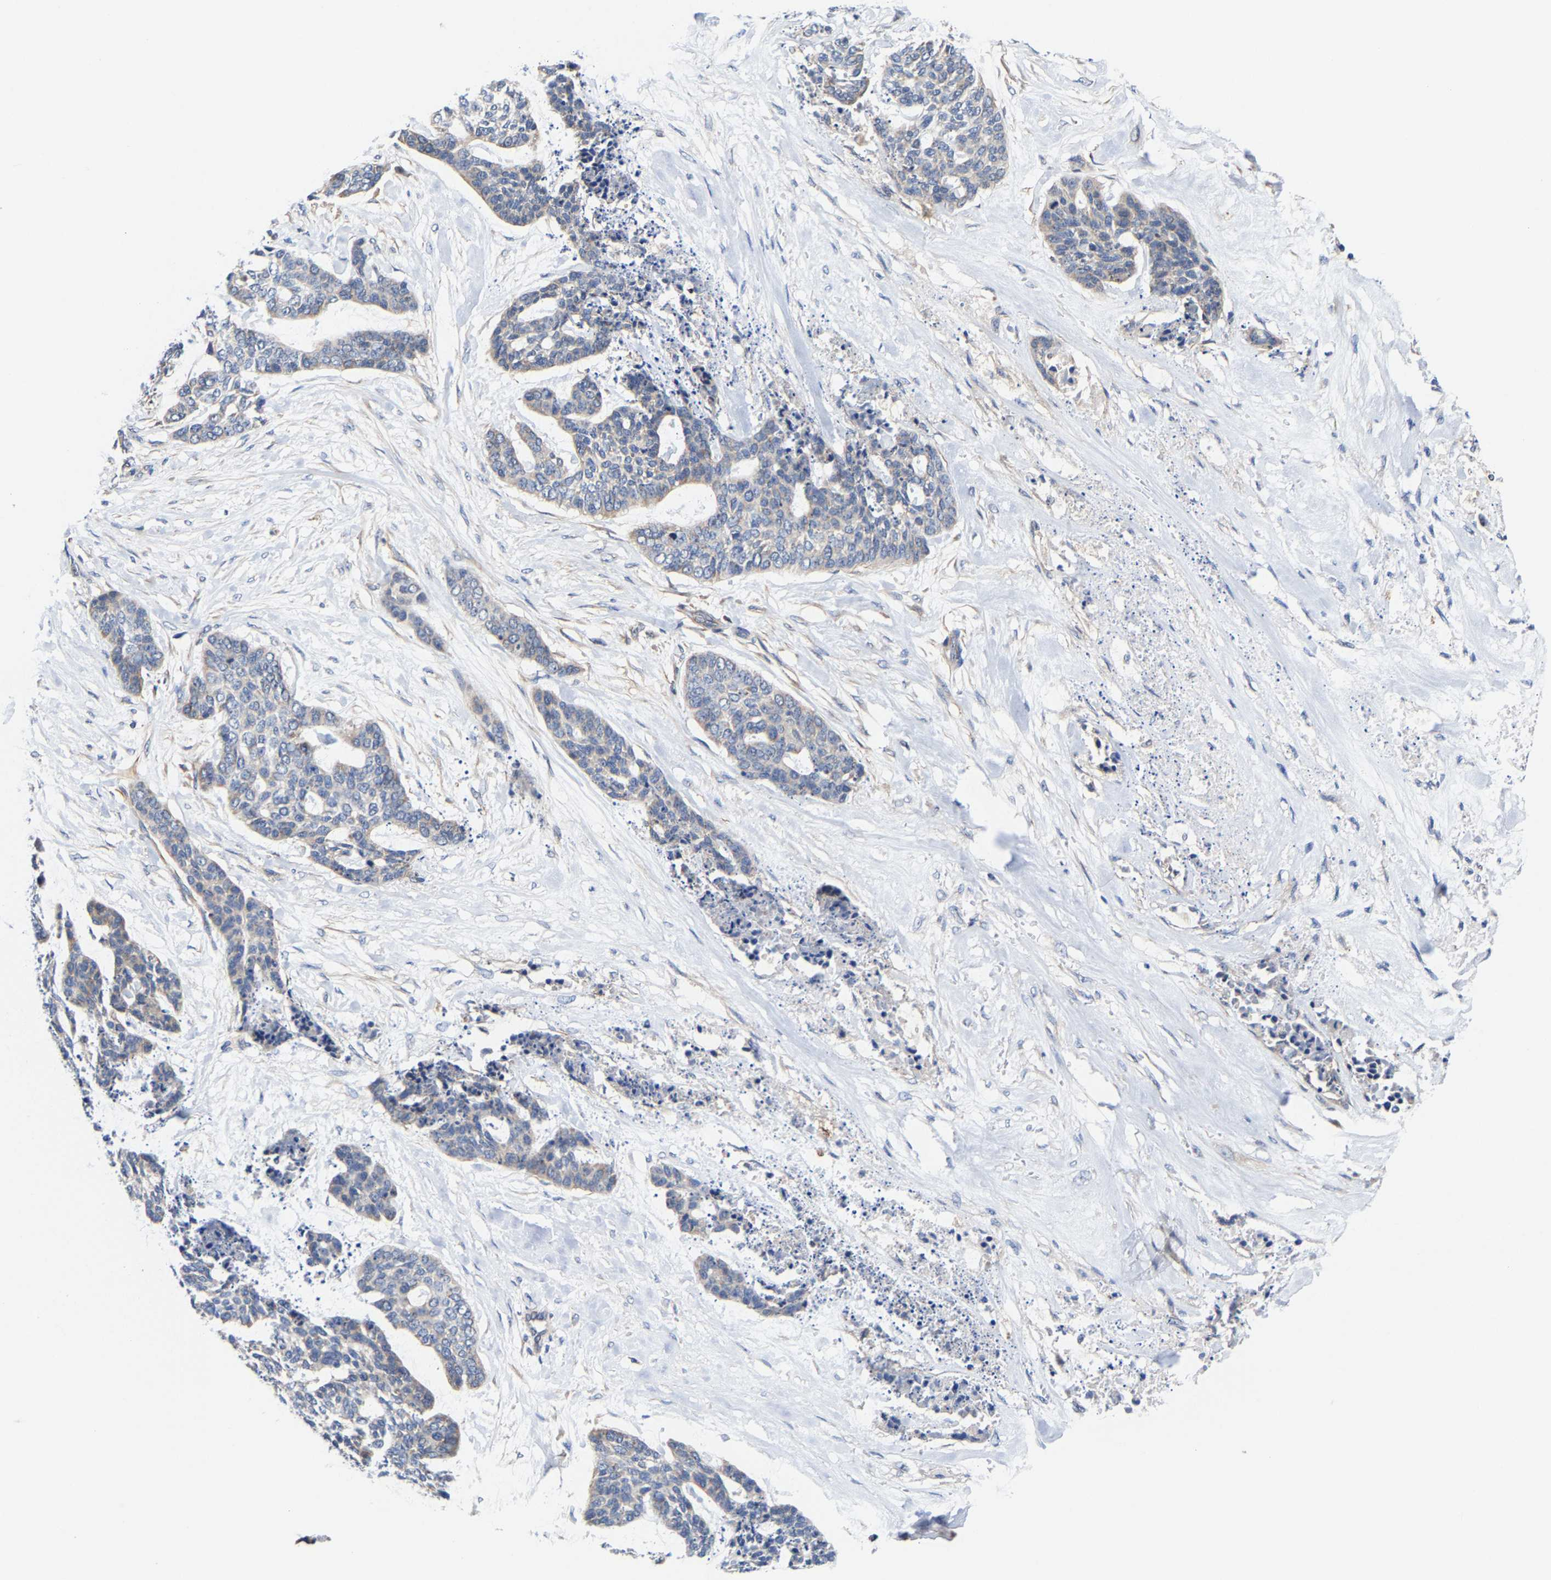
{"staining": {"intensity": "negative", "quantity": "none", "location": "none"}, "tissue": "skin cancer", "cell_type": "Tumor cells", "image_type": "cancer", "snomed": [{"axis": "morphology", "description": "Basal cell carcinoma"}, {"axis": "topography", "description": "Skin"}], "caption": "Immunohistochemistry of skin basal cell carcinoma displays no positivity in tumor cells.", "gene": "PFKFB3", "patient": {"sex": "female", "age": 64}}